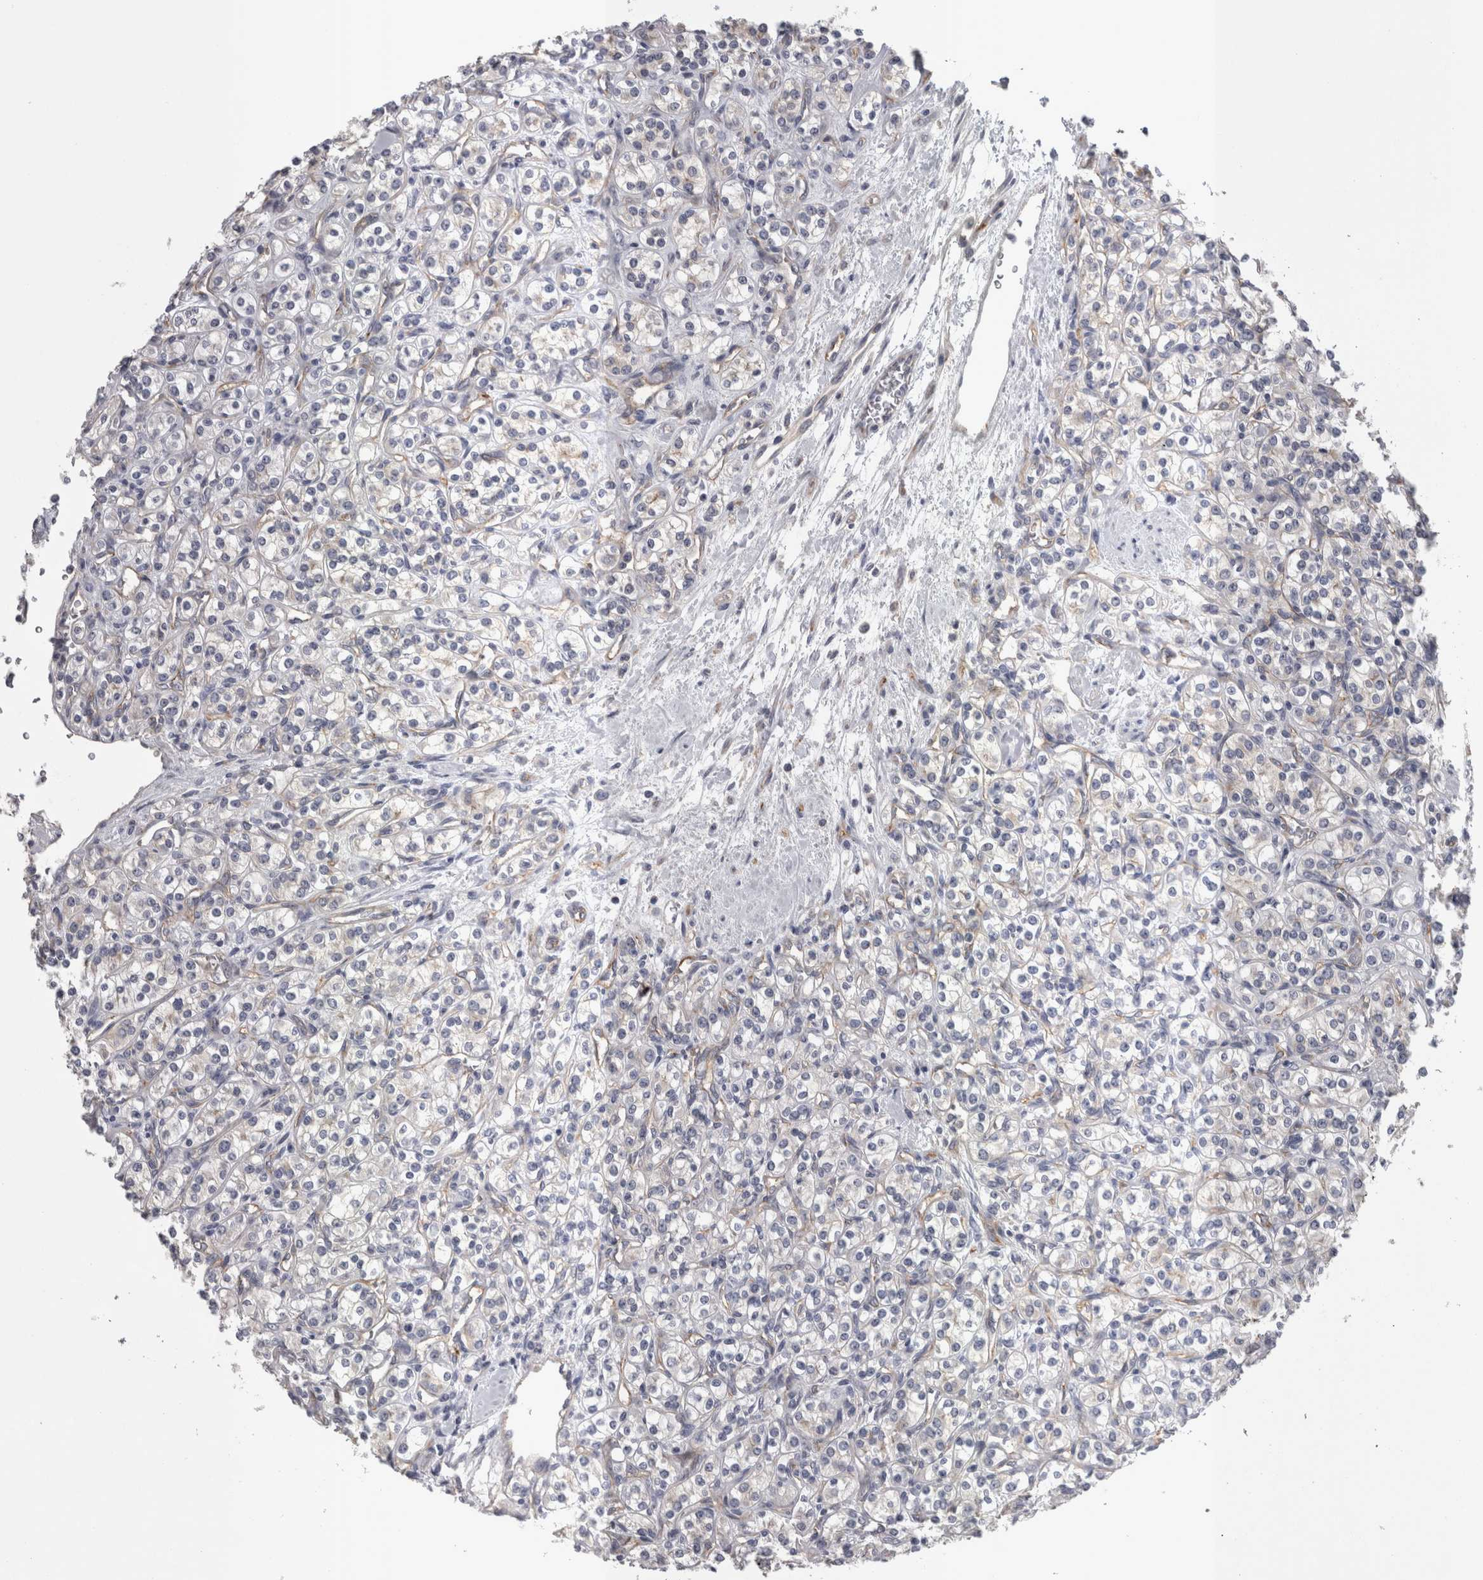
{"staining": {"intensity": "negative", "quantity": "none", "location": "none"}, "tissue": "renal cancer", "cell_type": "Tumor cells", "image_type": "cancer", "snomed": [{"axis": "morphology", "description": "Adenocarcinoma, NOS"}, {"axis": "topography", "description": "Kidney"}], "caption": "Image shows no significant protein expression in tumor cells of renal adenocarcinoma.", "gene": "LYZL6", "patient": {"sex": "male", "age": 77}}